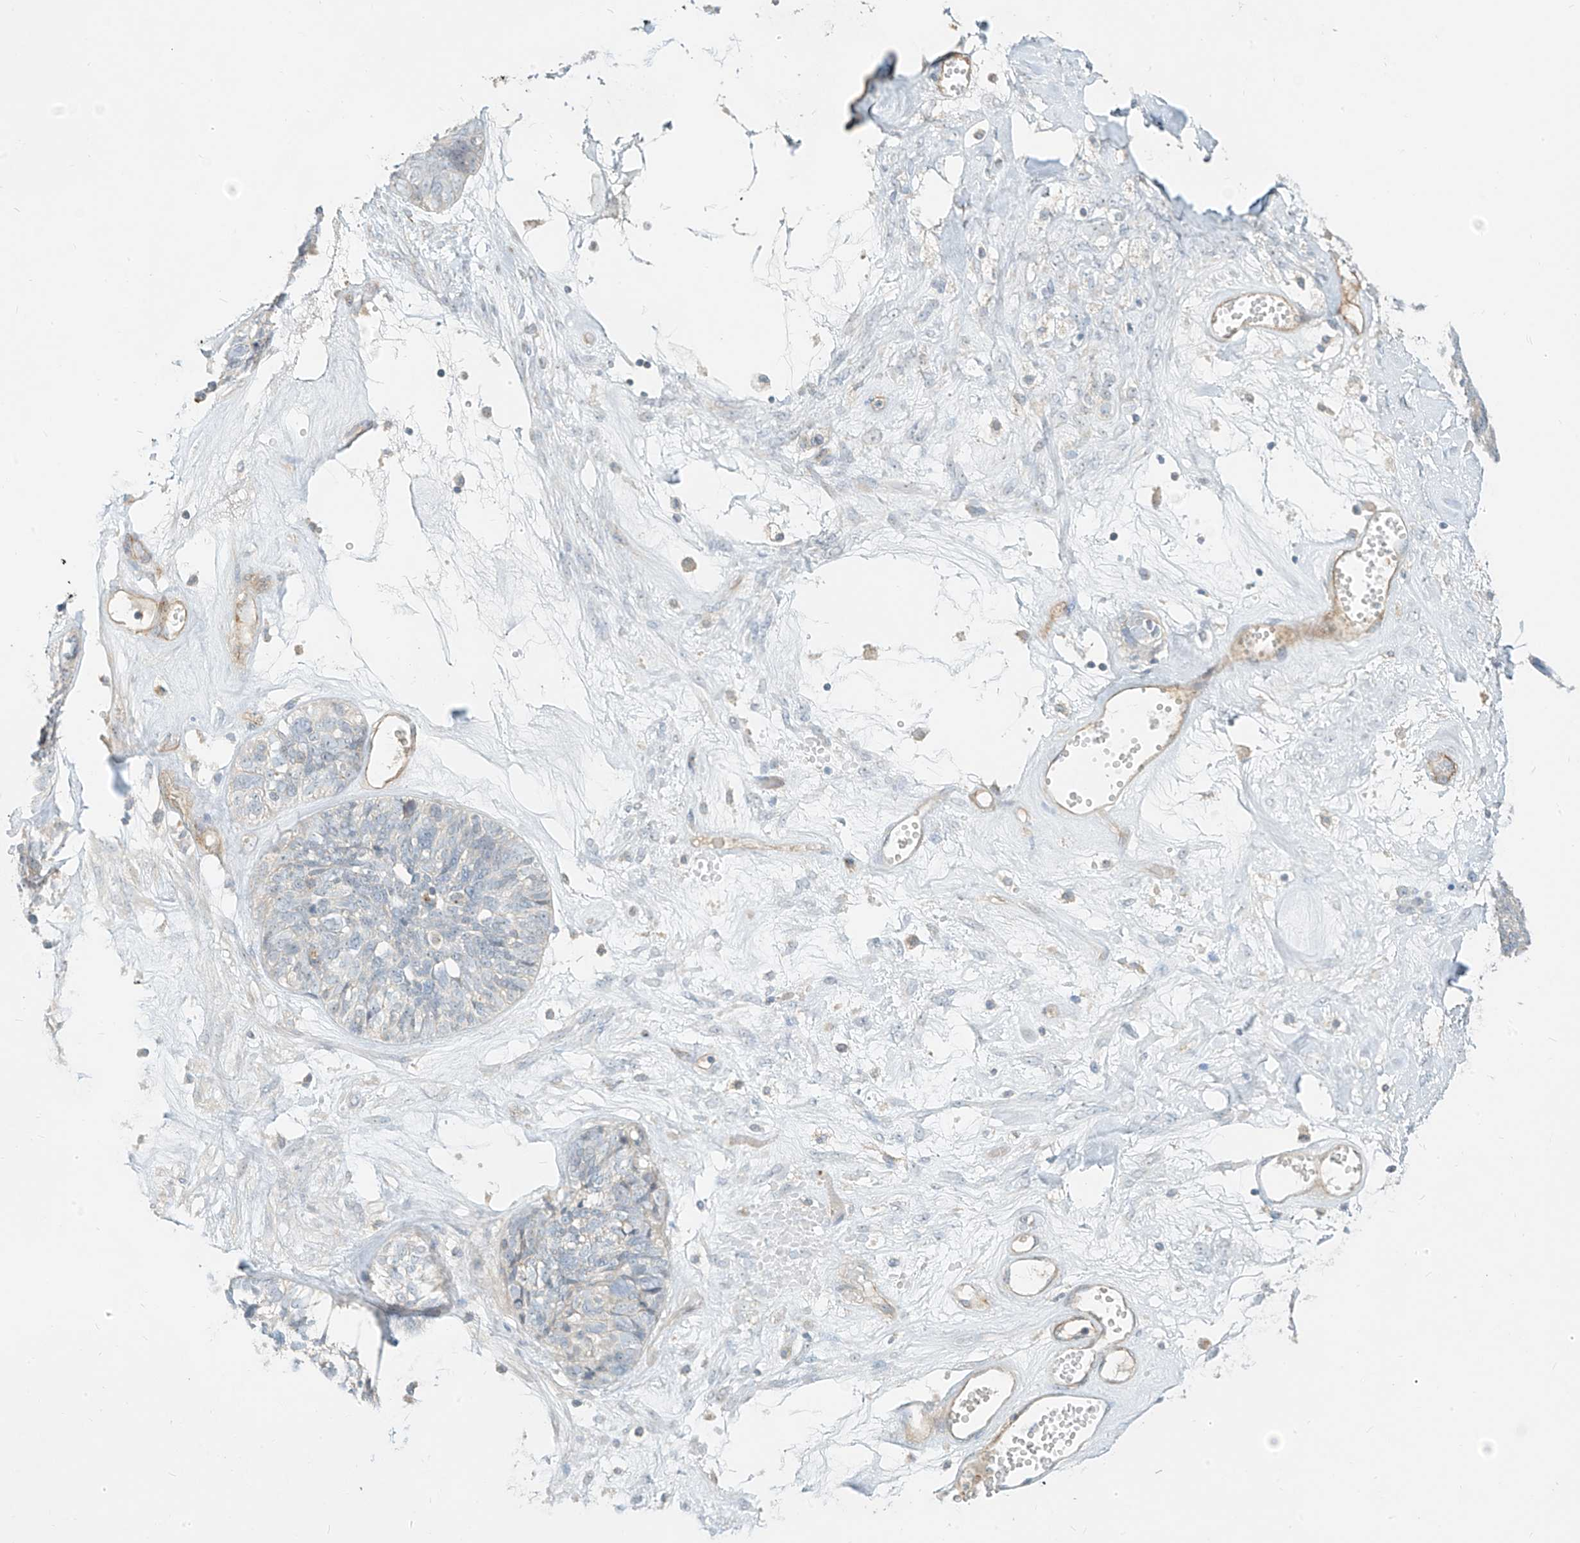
{"staining": {"intensity": "negative", "quantity": "none", "location": "none"}, "tissue": "ovarian cancer", "cell_type": "Tumor cells", "image_type": "cancer", "snomed": [{"axis": "morphology", "description": "Cystadenocarcinoma, serous, NOS"}, {"axis": "topography", "description": "Ovary"}], "caption": "The immunohistochemistry (IHC) micrograph has no significant expression in tumor cells of ovarian cancer tissue.", "gene": "C2orf42", "patient": {"sex": "female", "age": 79}}